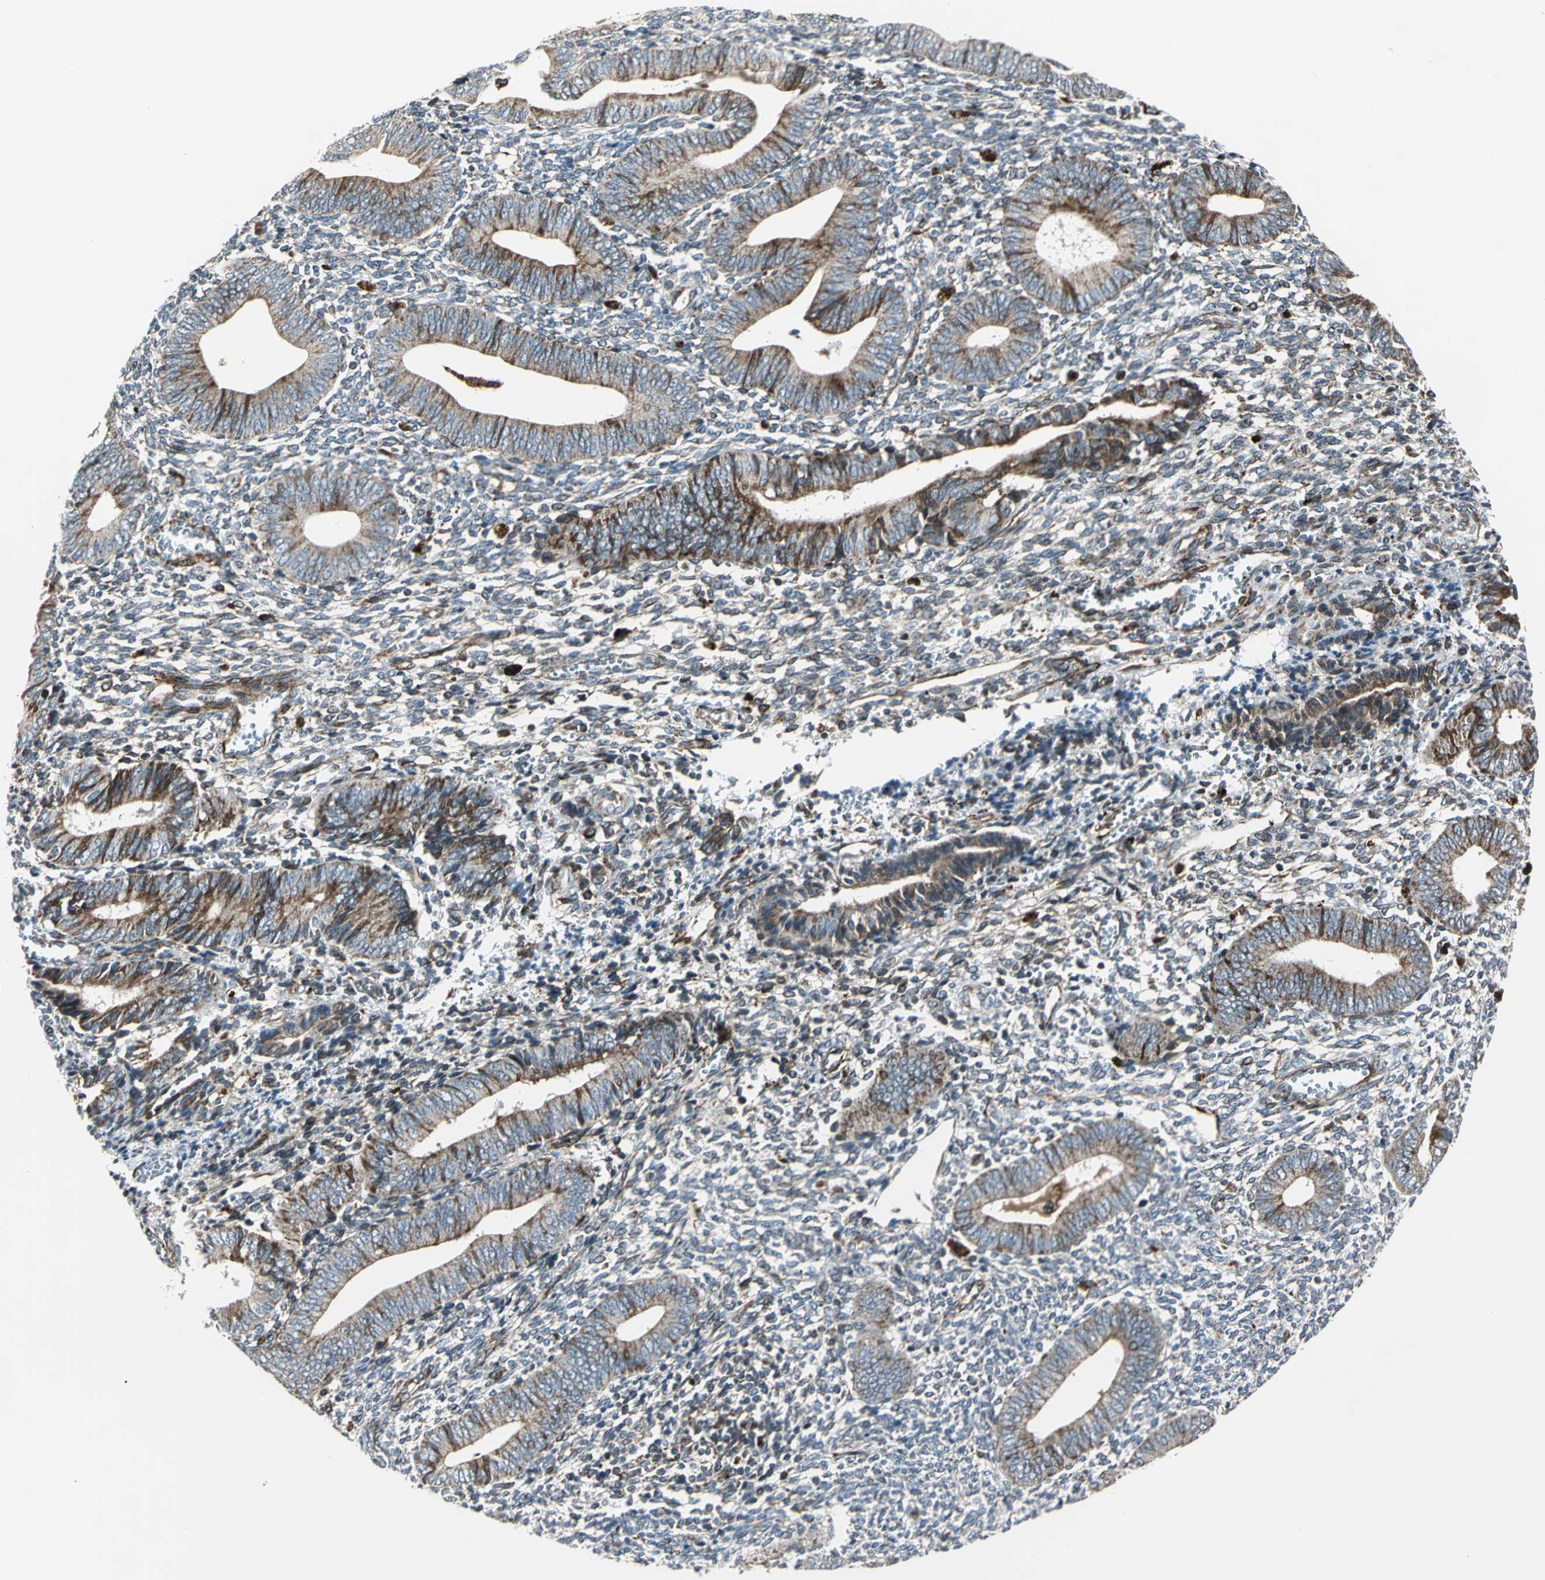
{"staining": {"intensity": "moderate", "quantity": "25%-75%", "location": "cytoplasmic/membranous"}, "tissue": "endometrium", "cell_type": "Cells in endometrial stroma", "image_type": "normal", "snomed": [{"axis": "morphology", "description": "Normal tissue, NOS"}, {"axis": "topography", "description": "Uterus"}, {"axis": "topography", "description": "Endometrium"}], "caption": "An image of human endometrium stained for a protein reveals moderate cytoplasmic/membranous brown staining in cells in endometrial stroma.", "gene": "HTATIP2", "patient": {"sex": "female", "age": 33}}